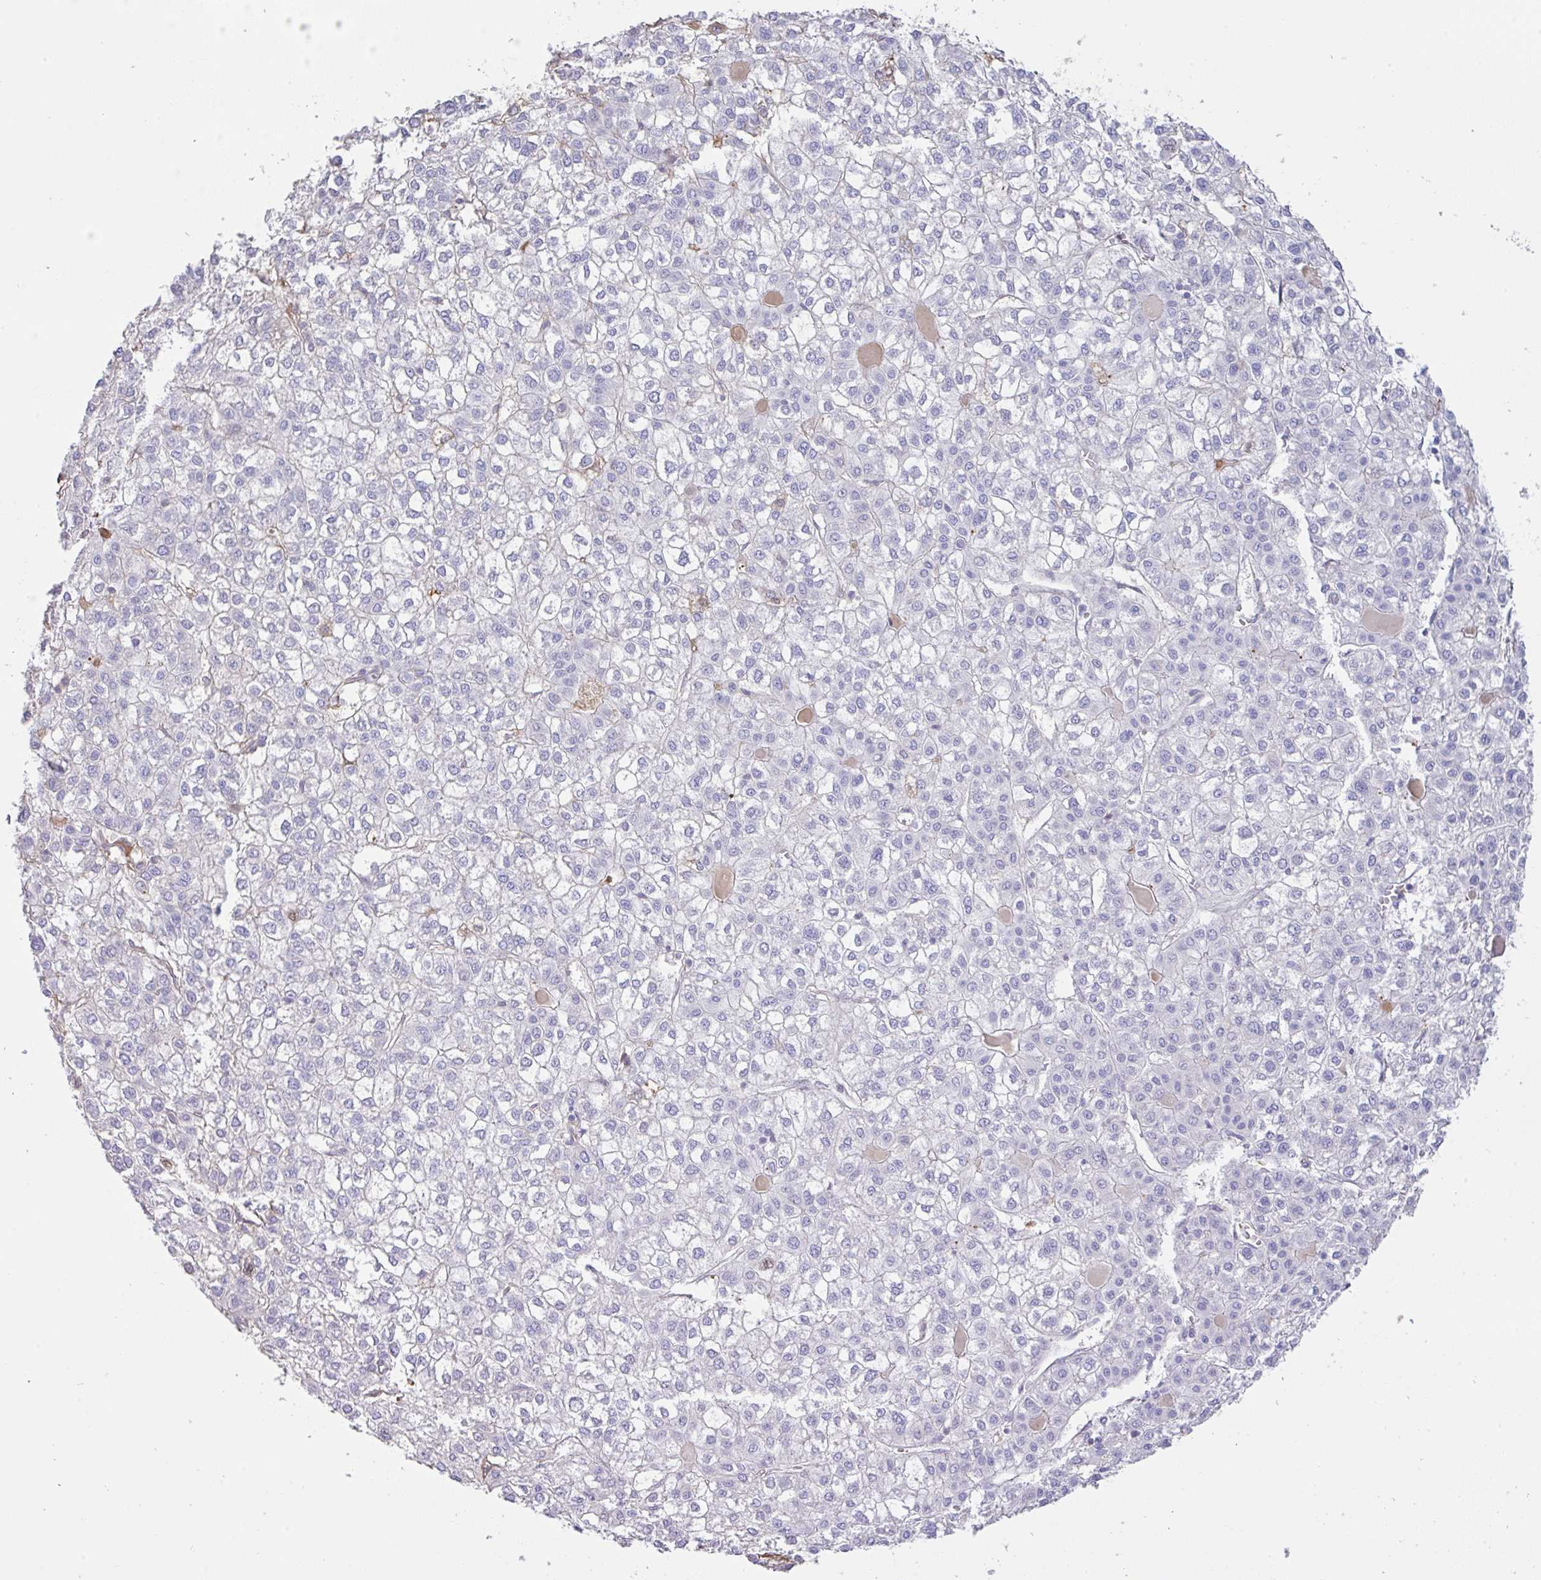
{"staining": {"intensity": "negative", "quantity": "none", "location": "none"}, "tissue": "liver cancer", "cell_type": "Tumor cells", "image_type": "cancer", "snomed": [{"axis": "morphology", "description": "Carcinoma, Hepatocellular, NOS"}, {"axis": "topography", "description": "Liver"}], "caption": "High power microscopy histopathology image of an immunohistochemistry (IHC) image of liver hepatocellular carcinoma, revealing no significant positivity in tumor cells. (DAB IHC with hematoxylin counter stain).", "gene": "HOXC12", "patient": {"sex": "female", "age": 43}}